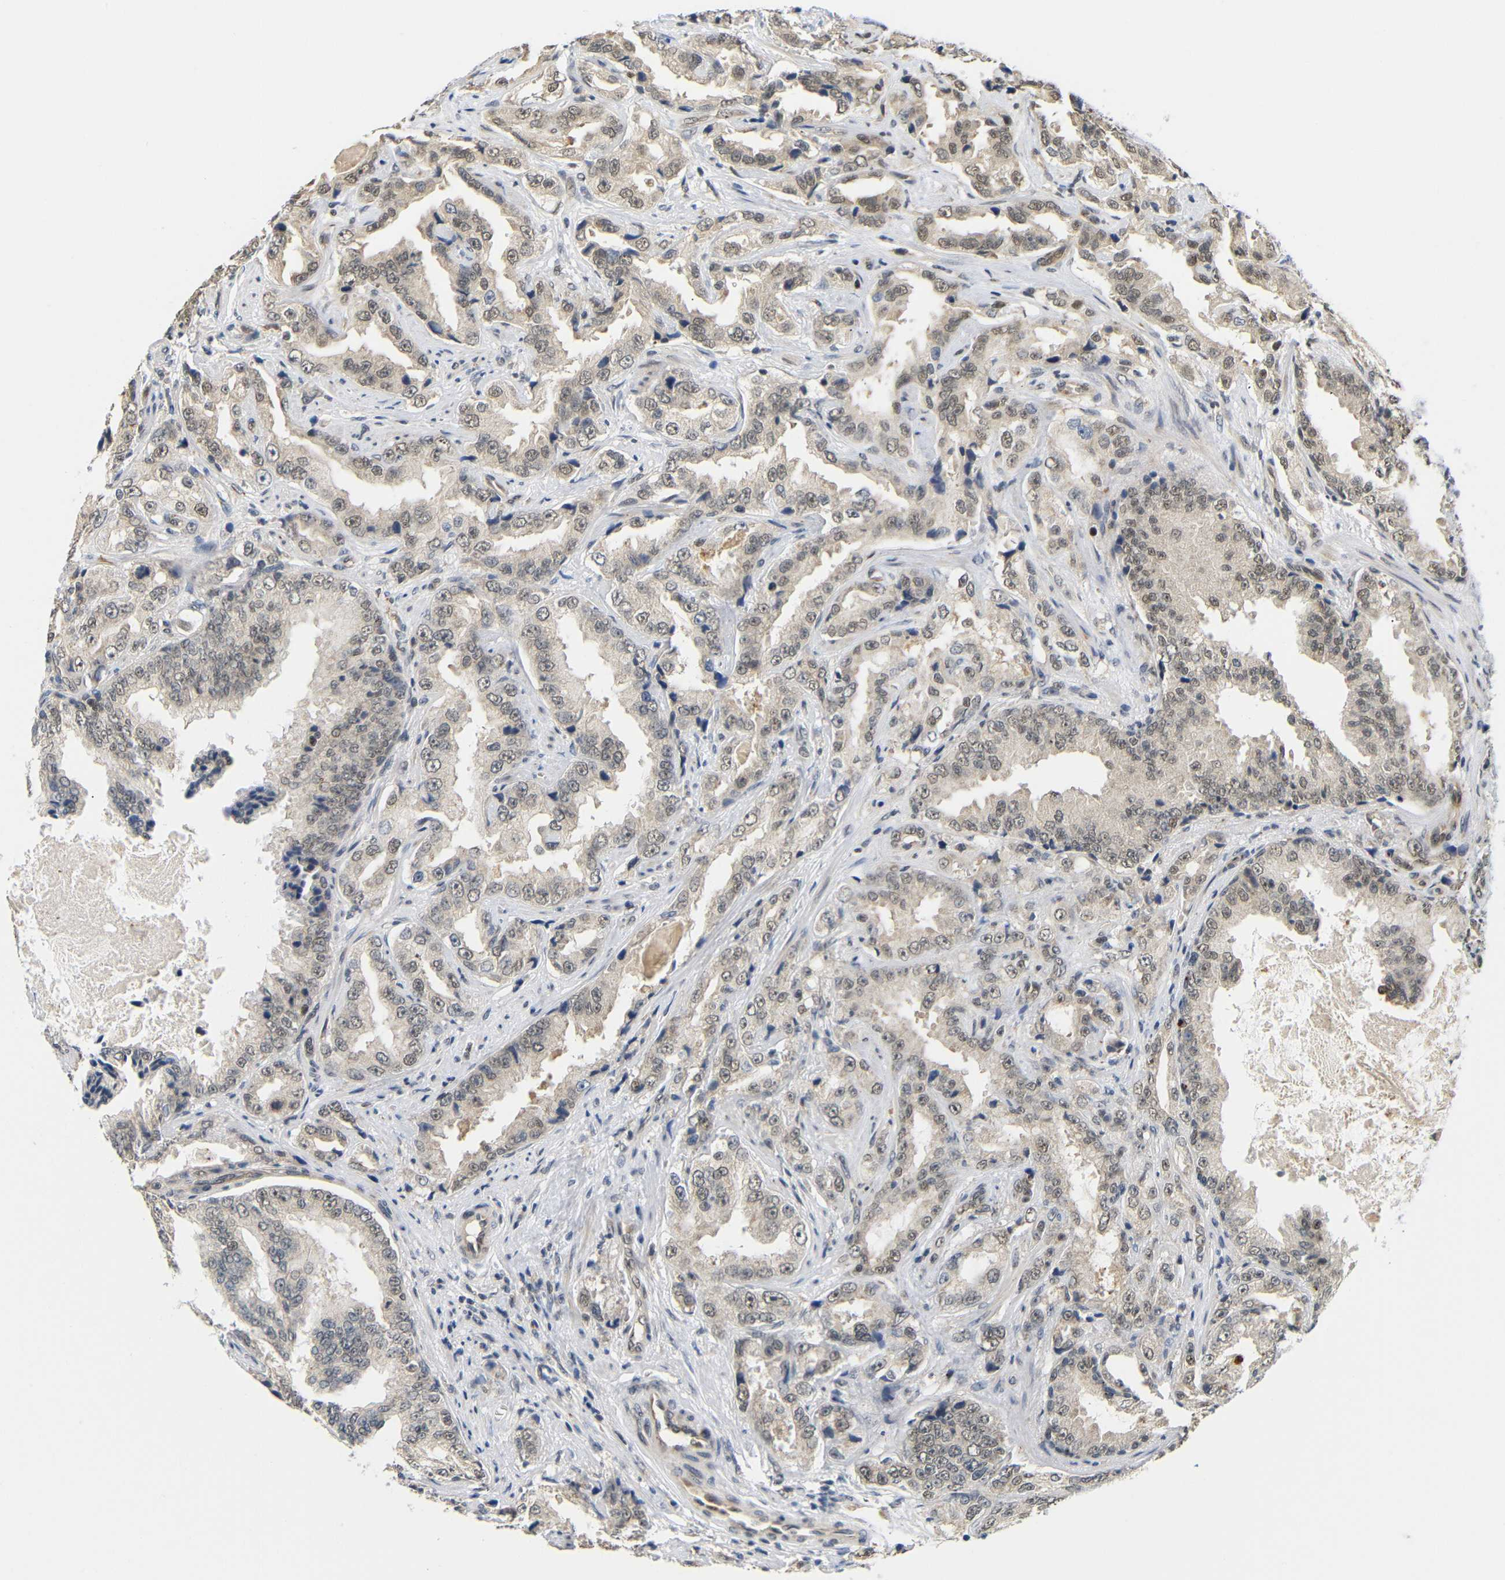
{"staining": {"intensity": "weak", "quantity": ">75%", "location": "cytoplasmic/membranous"}, "tissue": "prostate cancer", "cell_type": "Tumor cells", "image_type": "cancer", "snomed": [{"axis": "morphology", "description": "Adenocarcinoma, High grade"}, {"axis": "topography", "description": "Prostate"}], "caption": "A high-resolution histopathology image shows immunohistochemistry (IHC) staining of high-grade adenocarcinoma (prostate), which exhibits weak cytoplasmic/membranous positivity in approximately >75% of tumor cells.", "gene": "GJA5", "patient": {"sex": "male", "age": 73}}